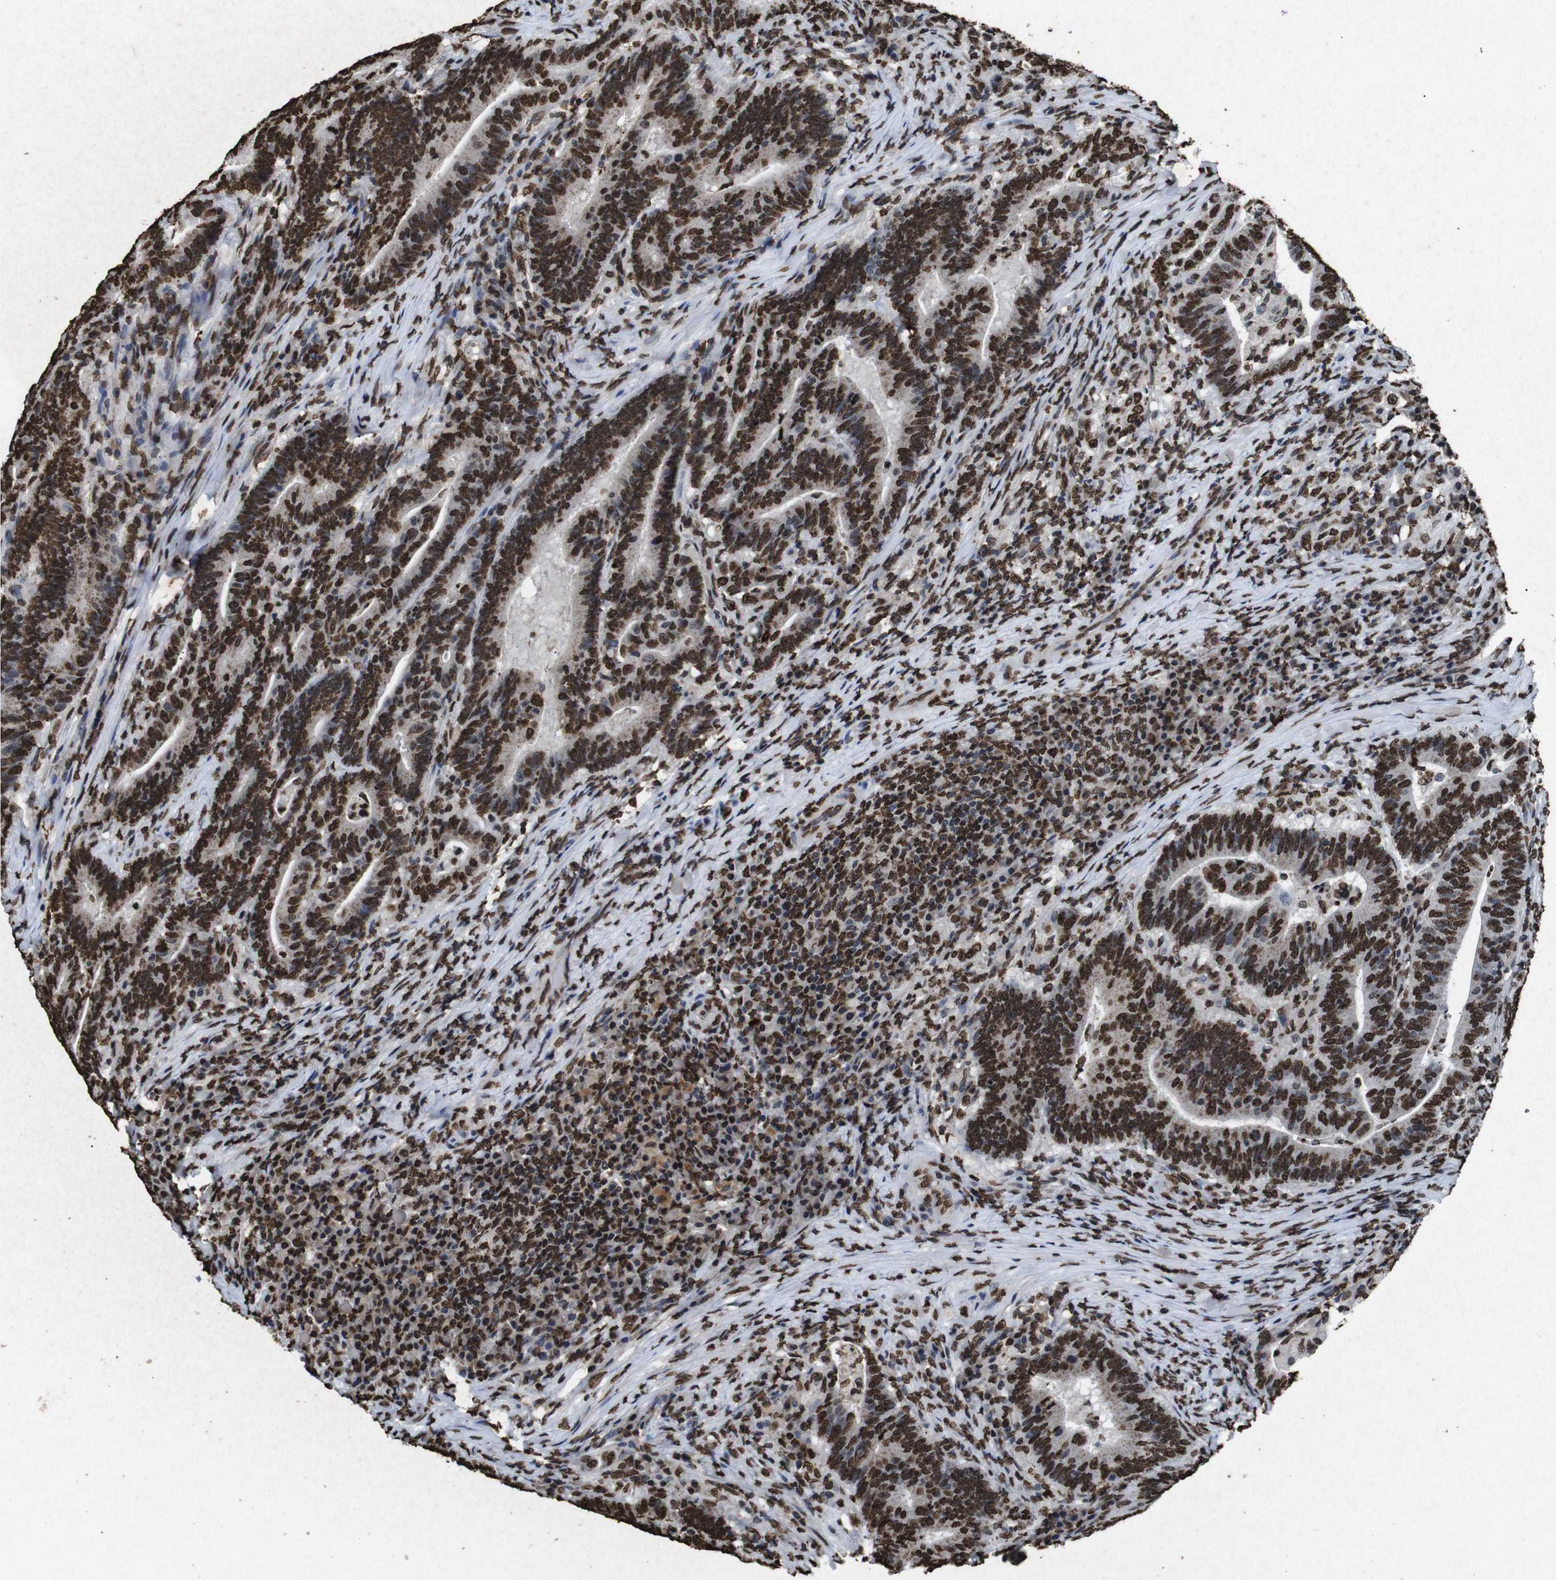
{"staining": {"intensity": "strong", "quantity": ">75%", "location": "nuclear"}, "tissue": "colorectal cancer", "cell_type": "Tumor cells", "image_type": "cancer", "snomed": [{"axis": "morphology", "description": "Normal tissue, NOS"}, {"axis": "morphology", "description": "Adenocarcinoma, NOS"}, {"axis": "topography", "description": "Colon"}], "caption": "Colorectal cancer (adenocarcinoma) stained for a protein demonstrates strong nuclear positivity in tumor cells. Immunohistochemistry (ihc) stains the protein in brown and the nuclei are stained blue.", "gene": "MDM2", "patient": {"sex": "female", "age": 66}}